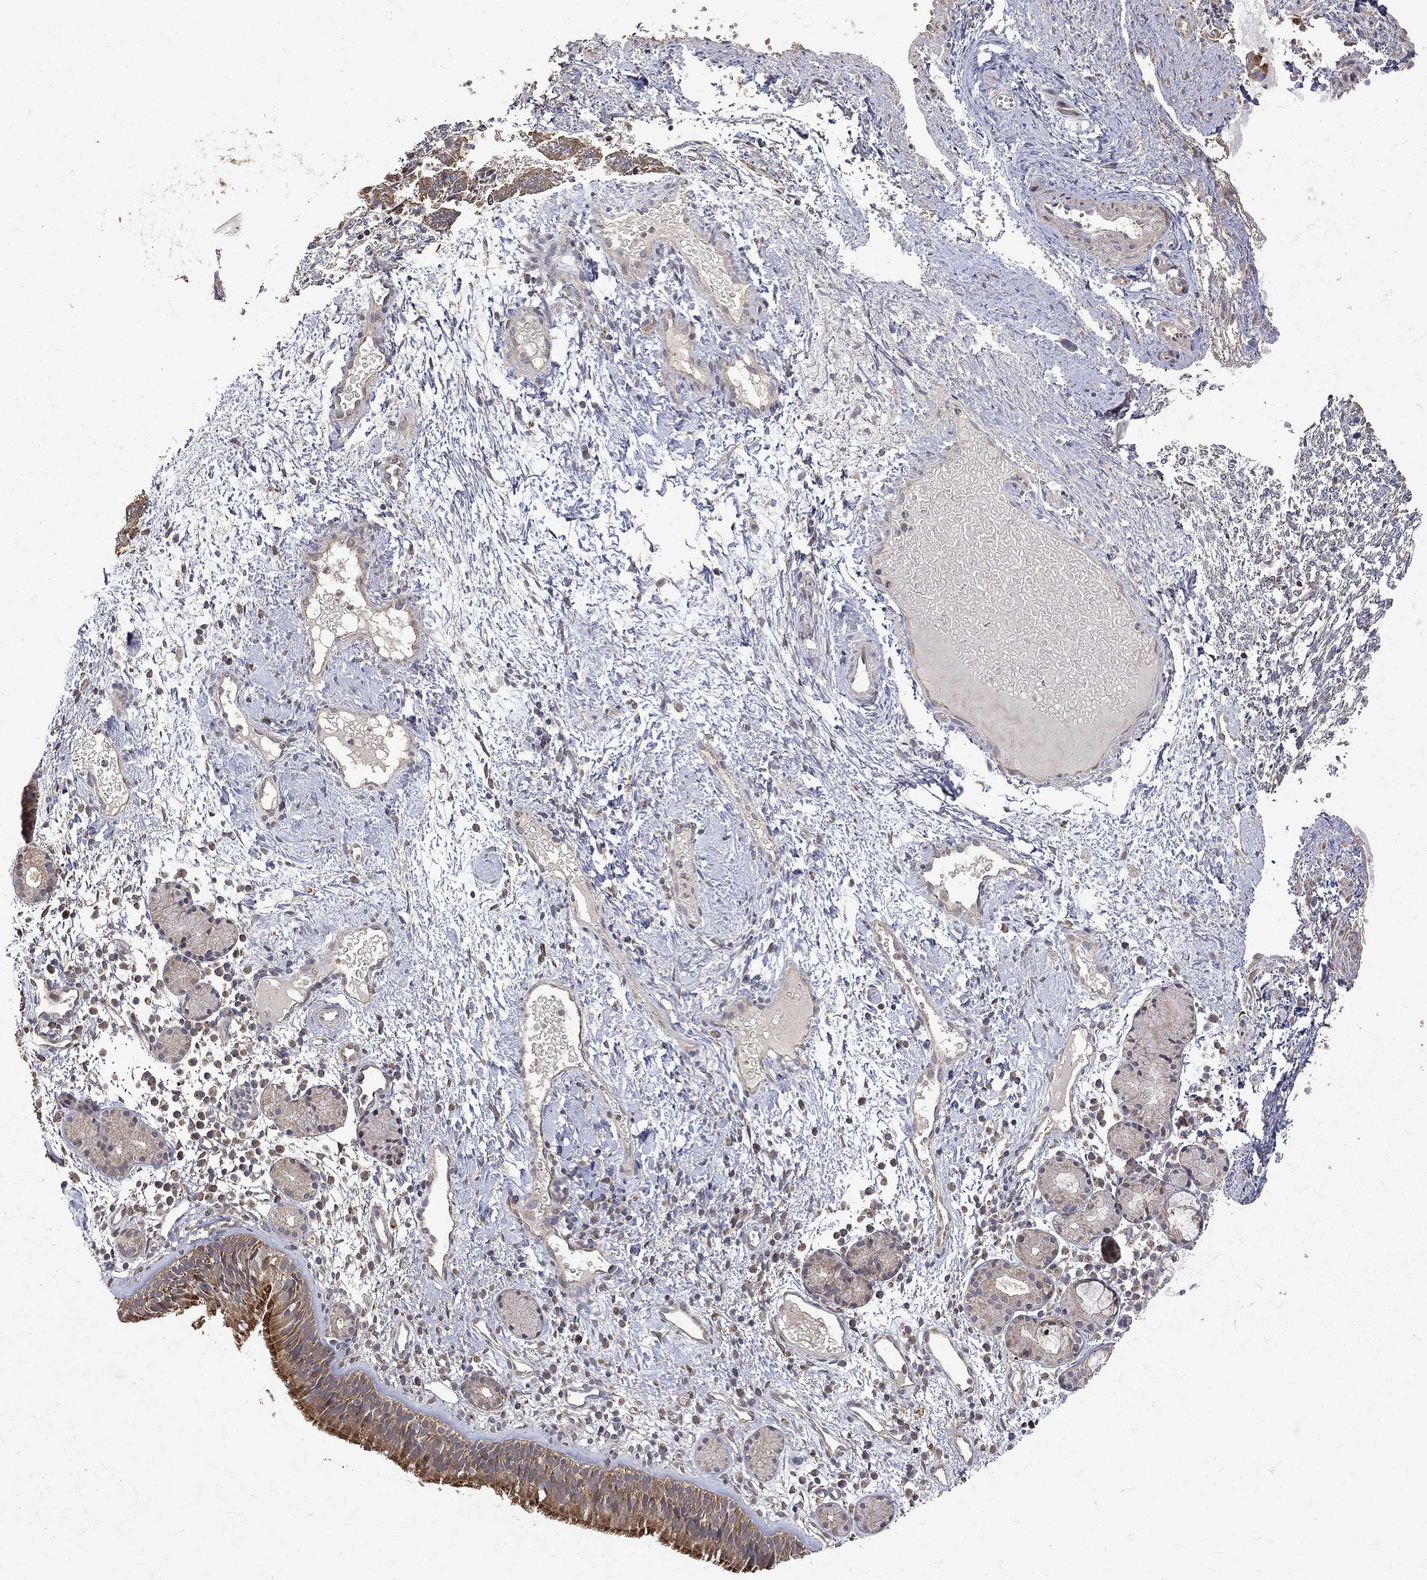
{"staining": {"intensity": "moderate", "quantity": "25%-75%", "location": "cytoplasmic/membranous"}, "tissue": "nasopharynx", "cell_type": "Respiratory epithelial cells", "image_type": "normal", "snomed": [{"axis": "morphology", "description": "Normal tissue, NOS"}, {"axis": "morphology", "description": "Inflammation, NOS"}, {"axis": "topography", "description": "Nasopharynx"}], "caption": "Benign nasopharynx shows moderate cytoplasmic/membranous expression in approximately 25%-75% of respiratory epithelial cells The staining was performed using DAB to visualize the protein expression in brown, while the nuclei were stained in blue with hematoxylin (Magnification: 20x)..", "gene": "RPGR", "patient": {"sex": "female", "age": 55}}